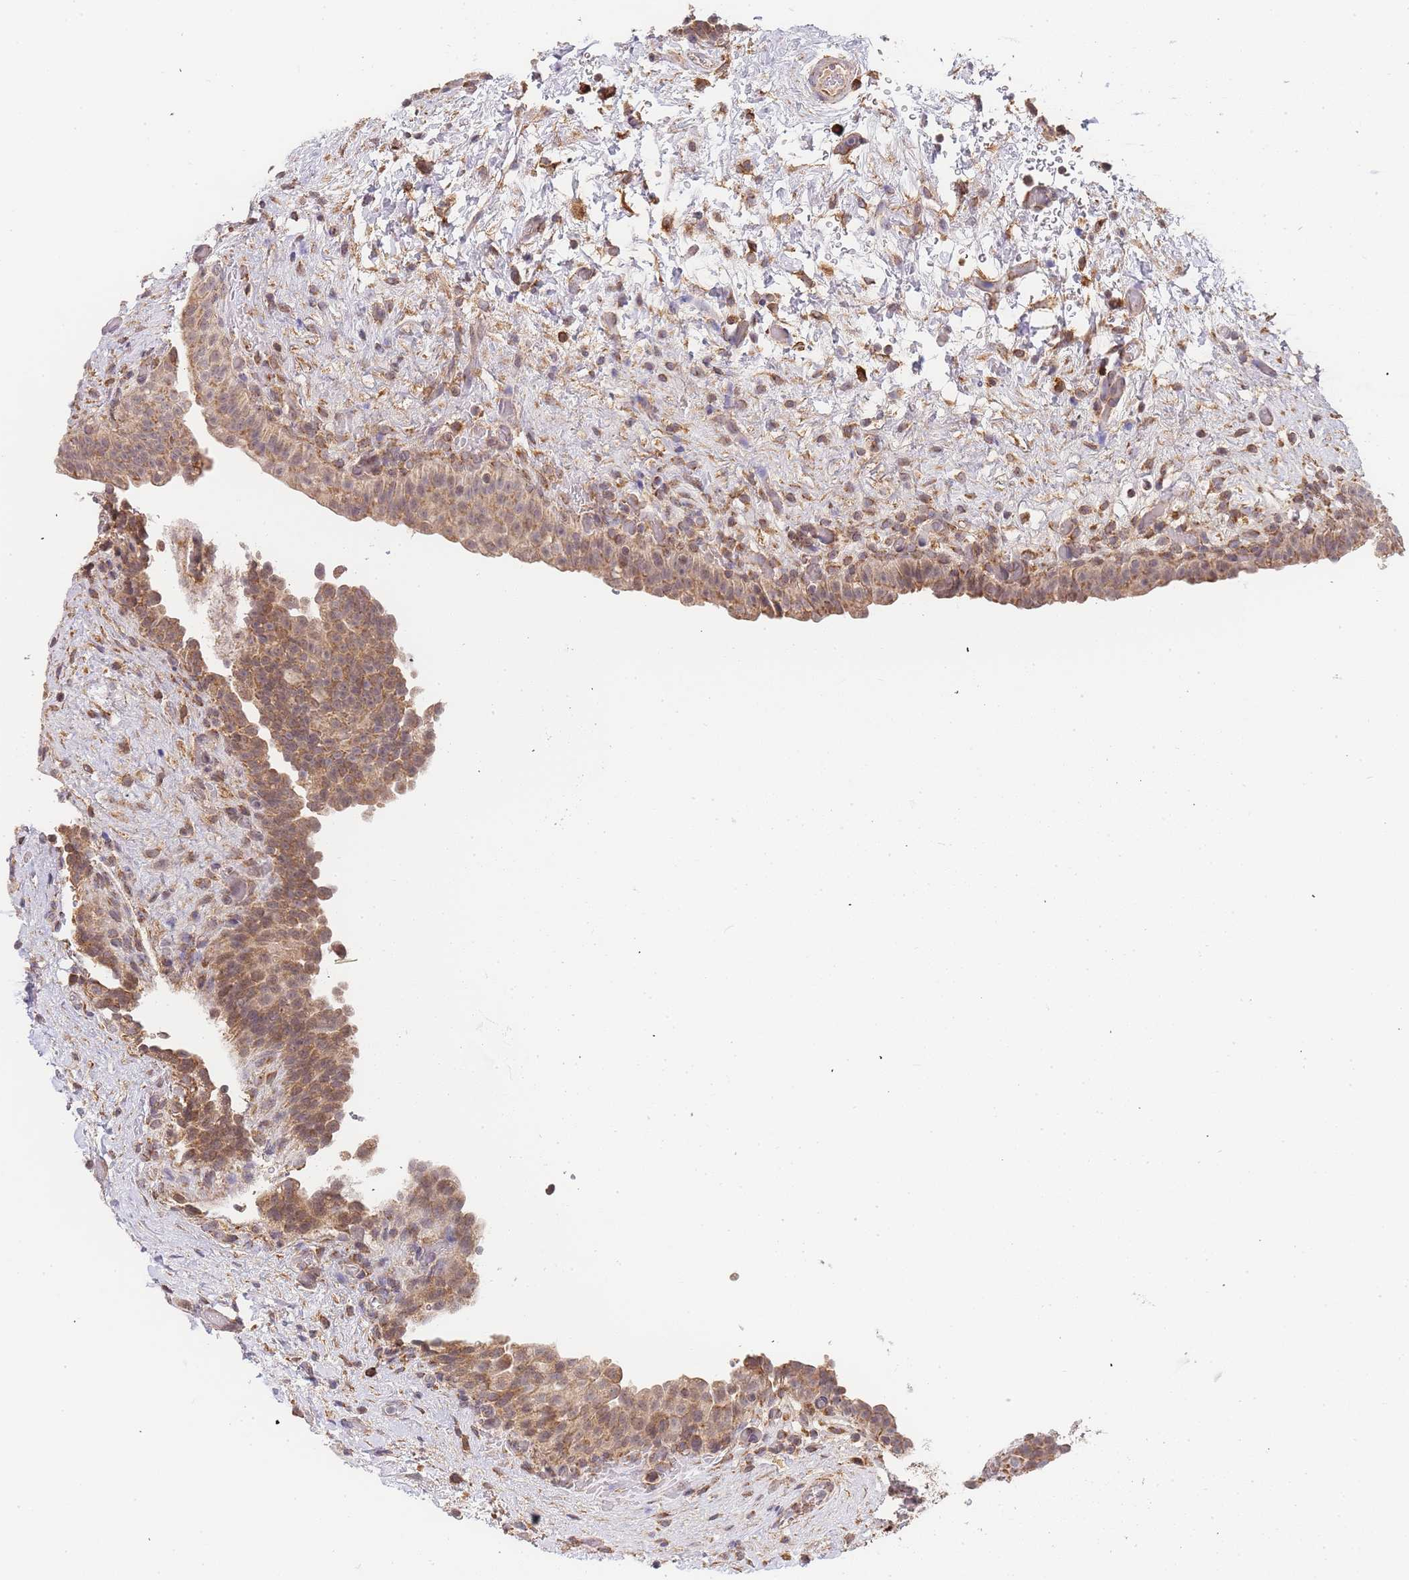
{"staining": {"intensity": "moderate", "quantity": ">75%", "location": "cytoplasmic/membranous"}, "tissue": "urinary bladder", "cell_type": "Urothelial cells", "image_type": "normal", "snomed": [{"axis": "morphology", "description": "Normal tissue, NOS"}, {"axis": "topography", "description": "Urinary bladder"}], "caption": "Protein analysis of benign urinary bladder displays moderate cytoplasmic/membranous positivity in about >75% of urothelial cells.", "gene": "ADCY9", "patient": {"sex": "male", "age": 69}}